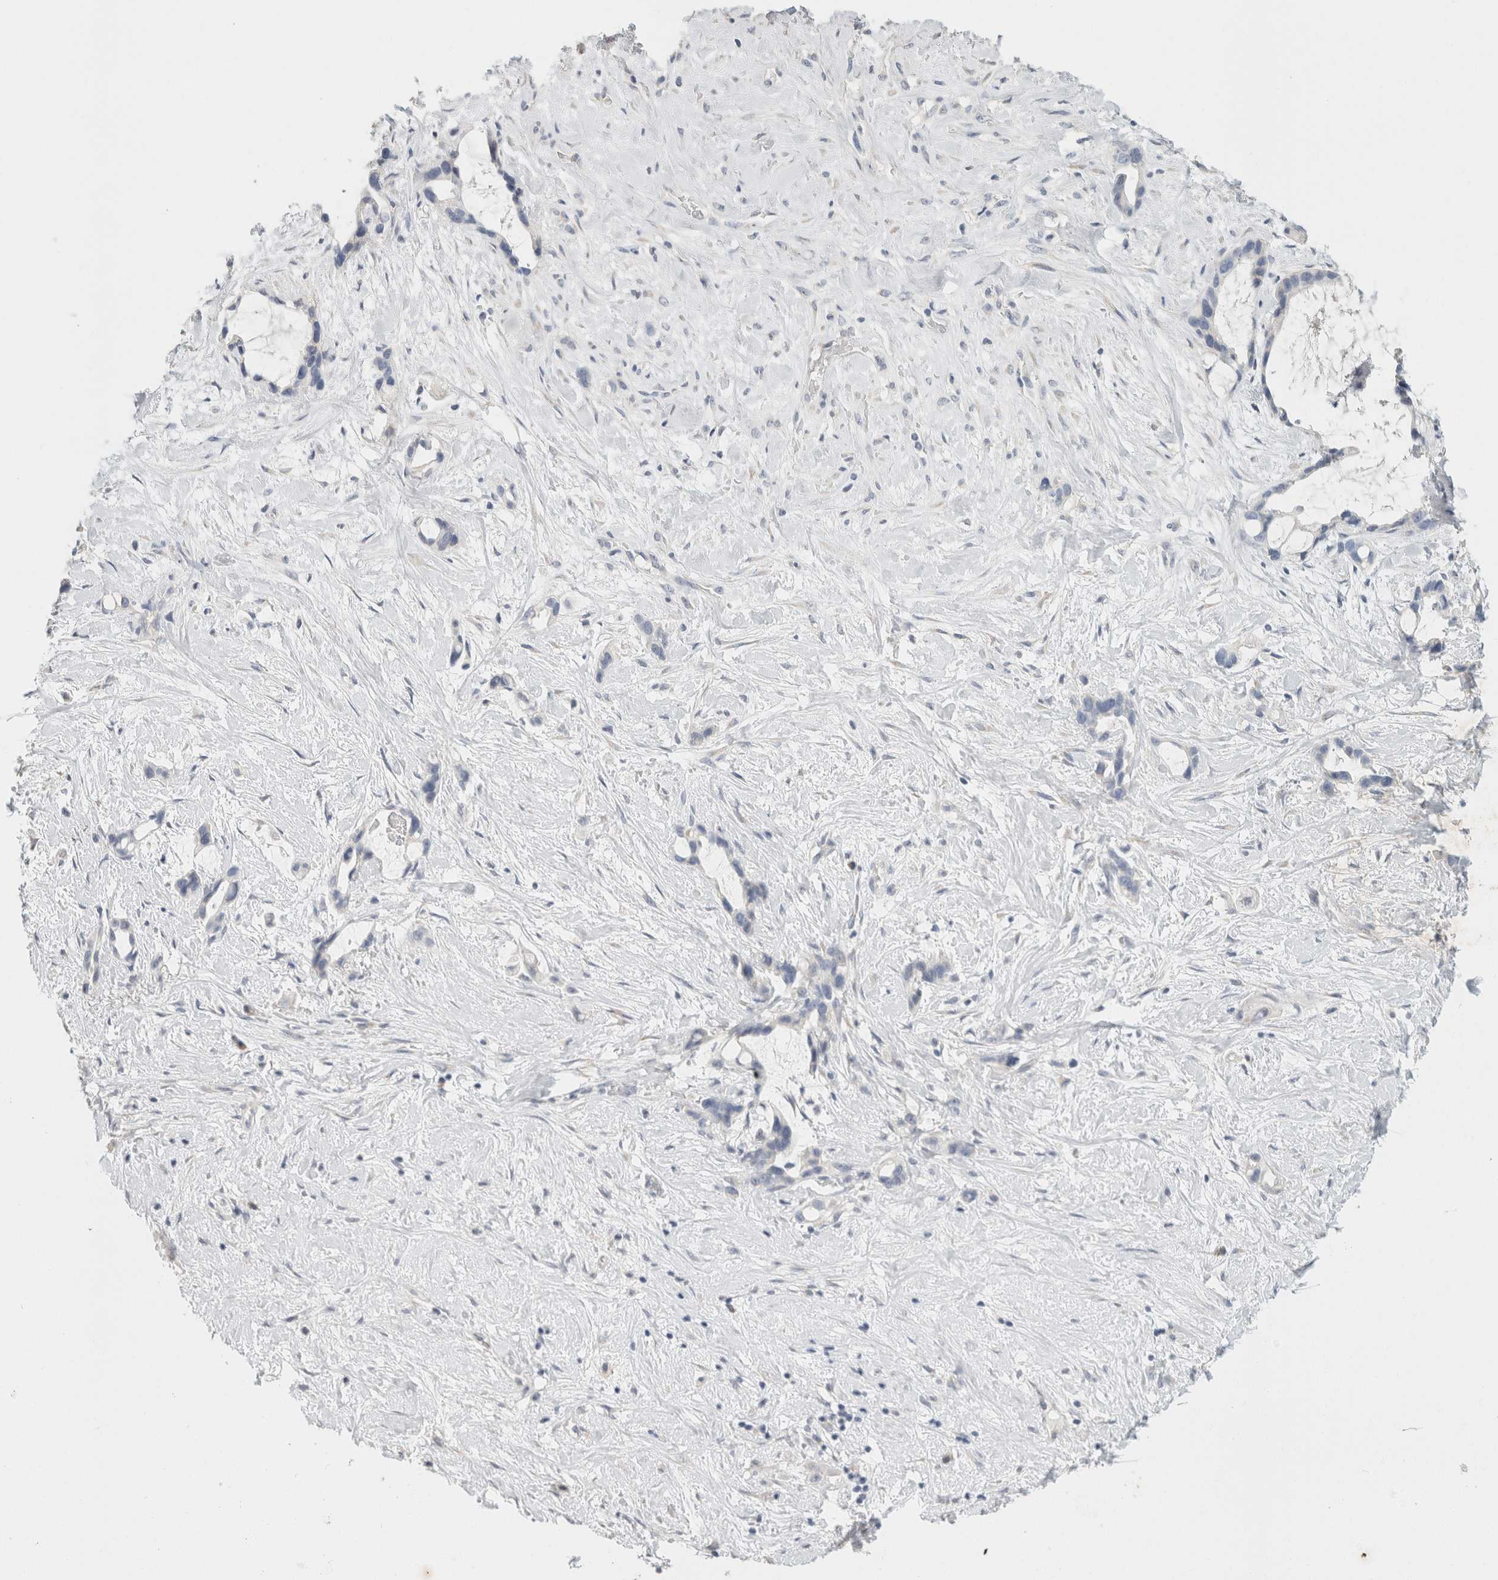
{"staining": {"intensity": "negative", "quantity": "none", "location": "none"}, "tissue": "liver cancer", "cell_type": "Tumor cells", "image_type": "cancer", "snomed": [{"axis": "morphology", "description": "Cholangiocarcinoma"}, {"axis": "topography", "description": "Liver"}], "caption": "Liver cholangiocarcinoma was stained to show a protein in brown. There is no significant expression in tumor cells.", "gene": "NEFM", "patient": {"sex": "female", "age": 65}}